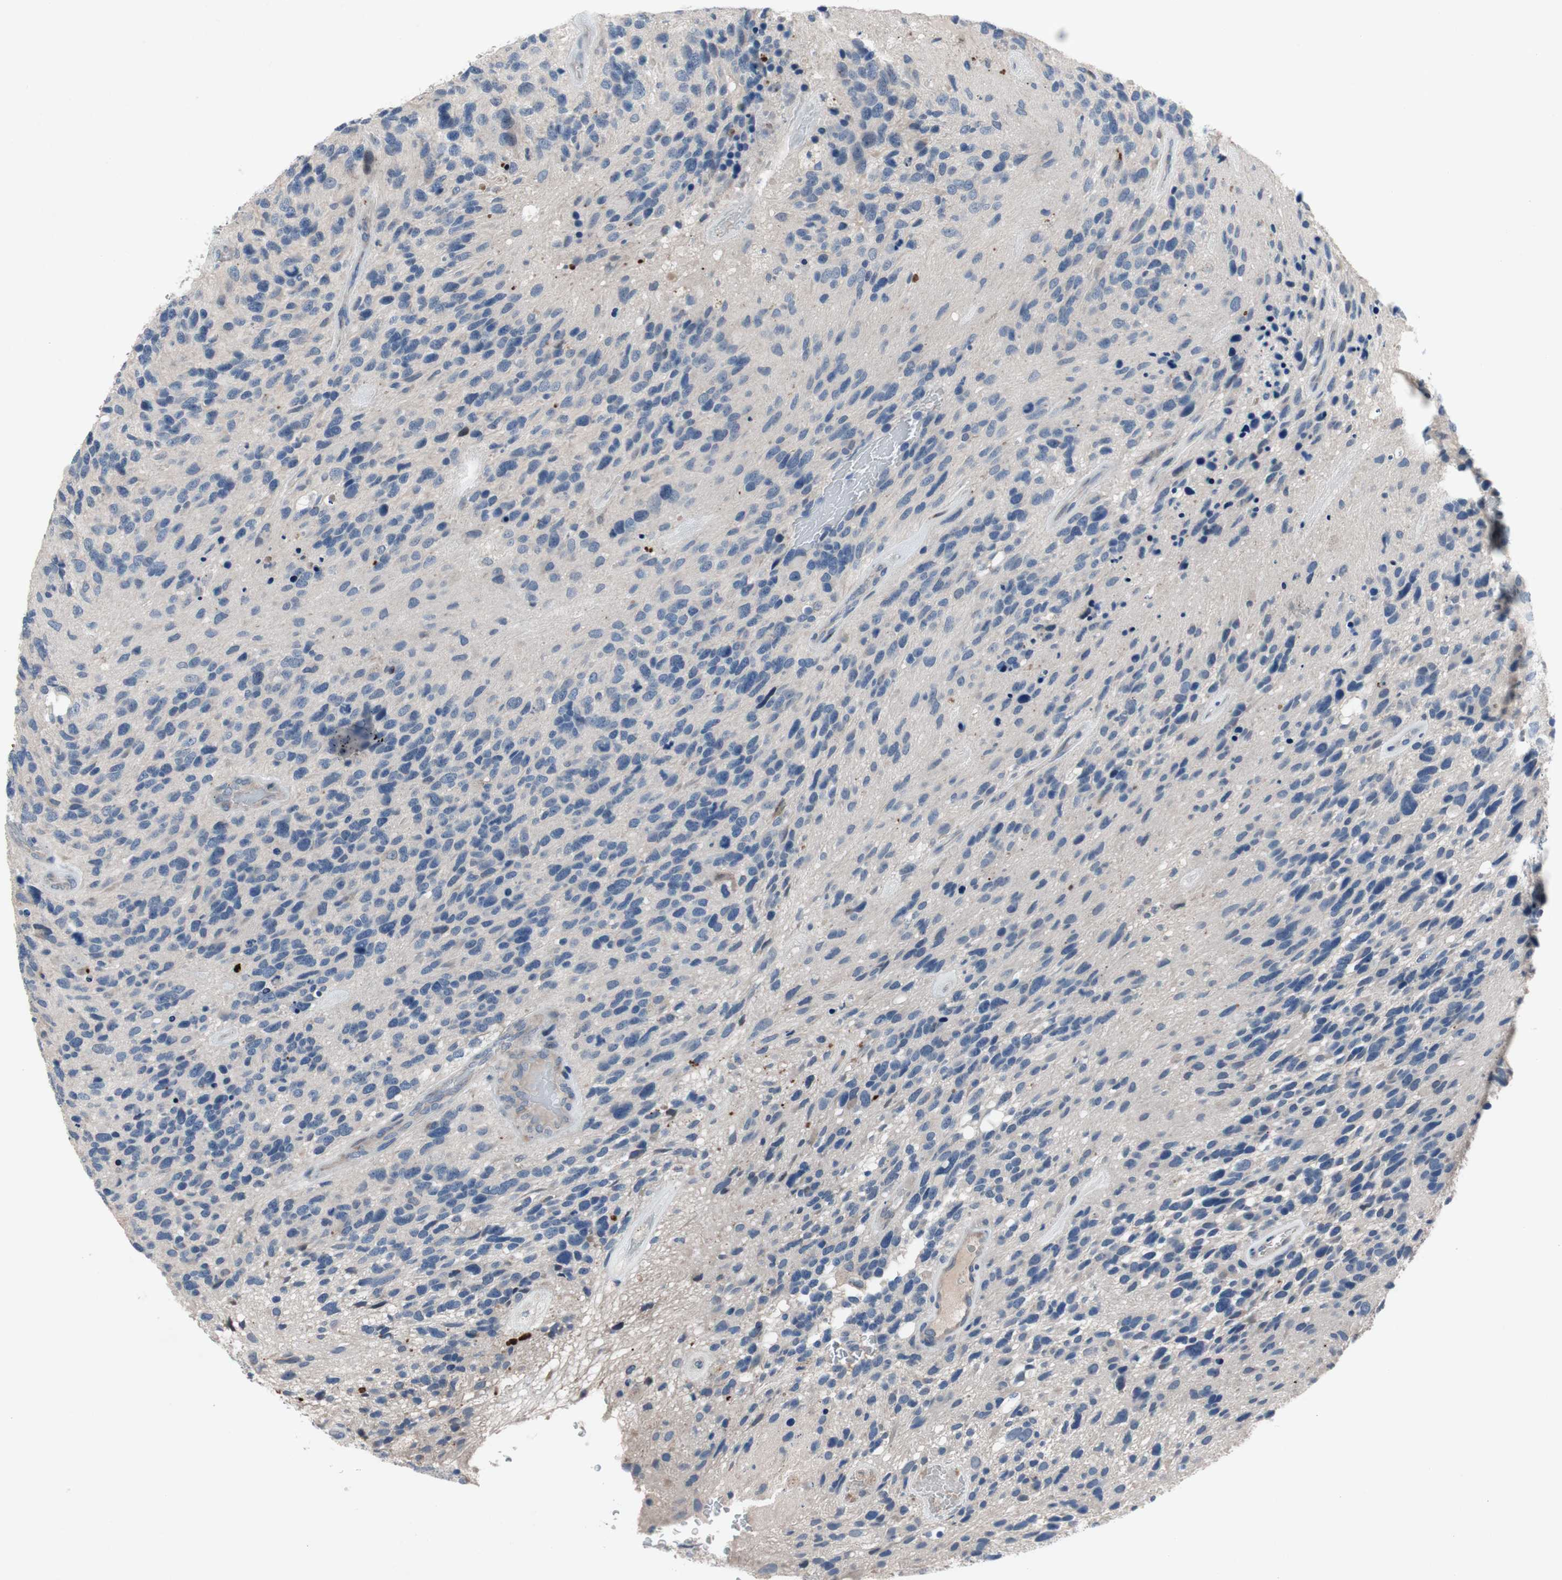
{"staining": {"intensity": "negative", "quantity": "none", "location": "none"}, "tissue": "glioma", "cell_type": "Tumor cells", "image_type": "cancer", "snomed": [{"axis": "morphology", "description": "Glioma, malignant, High grade"}, {"axis": "topography", "description": "Brain"}], "caption": "Immunohistochemical staining of human malignant glioma (high-grade) demonstrates no significant staining in tumor cells.", "gene": "MUTYH", "patient": {"sex": "female", "age": 58}}